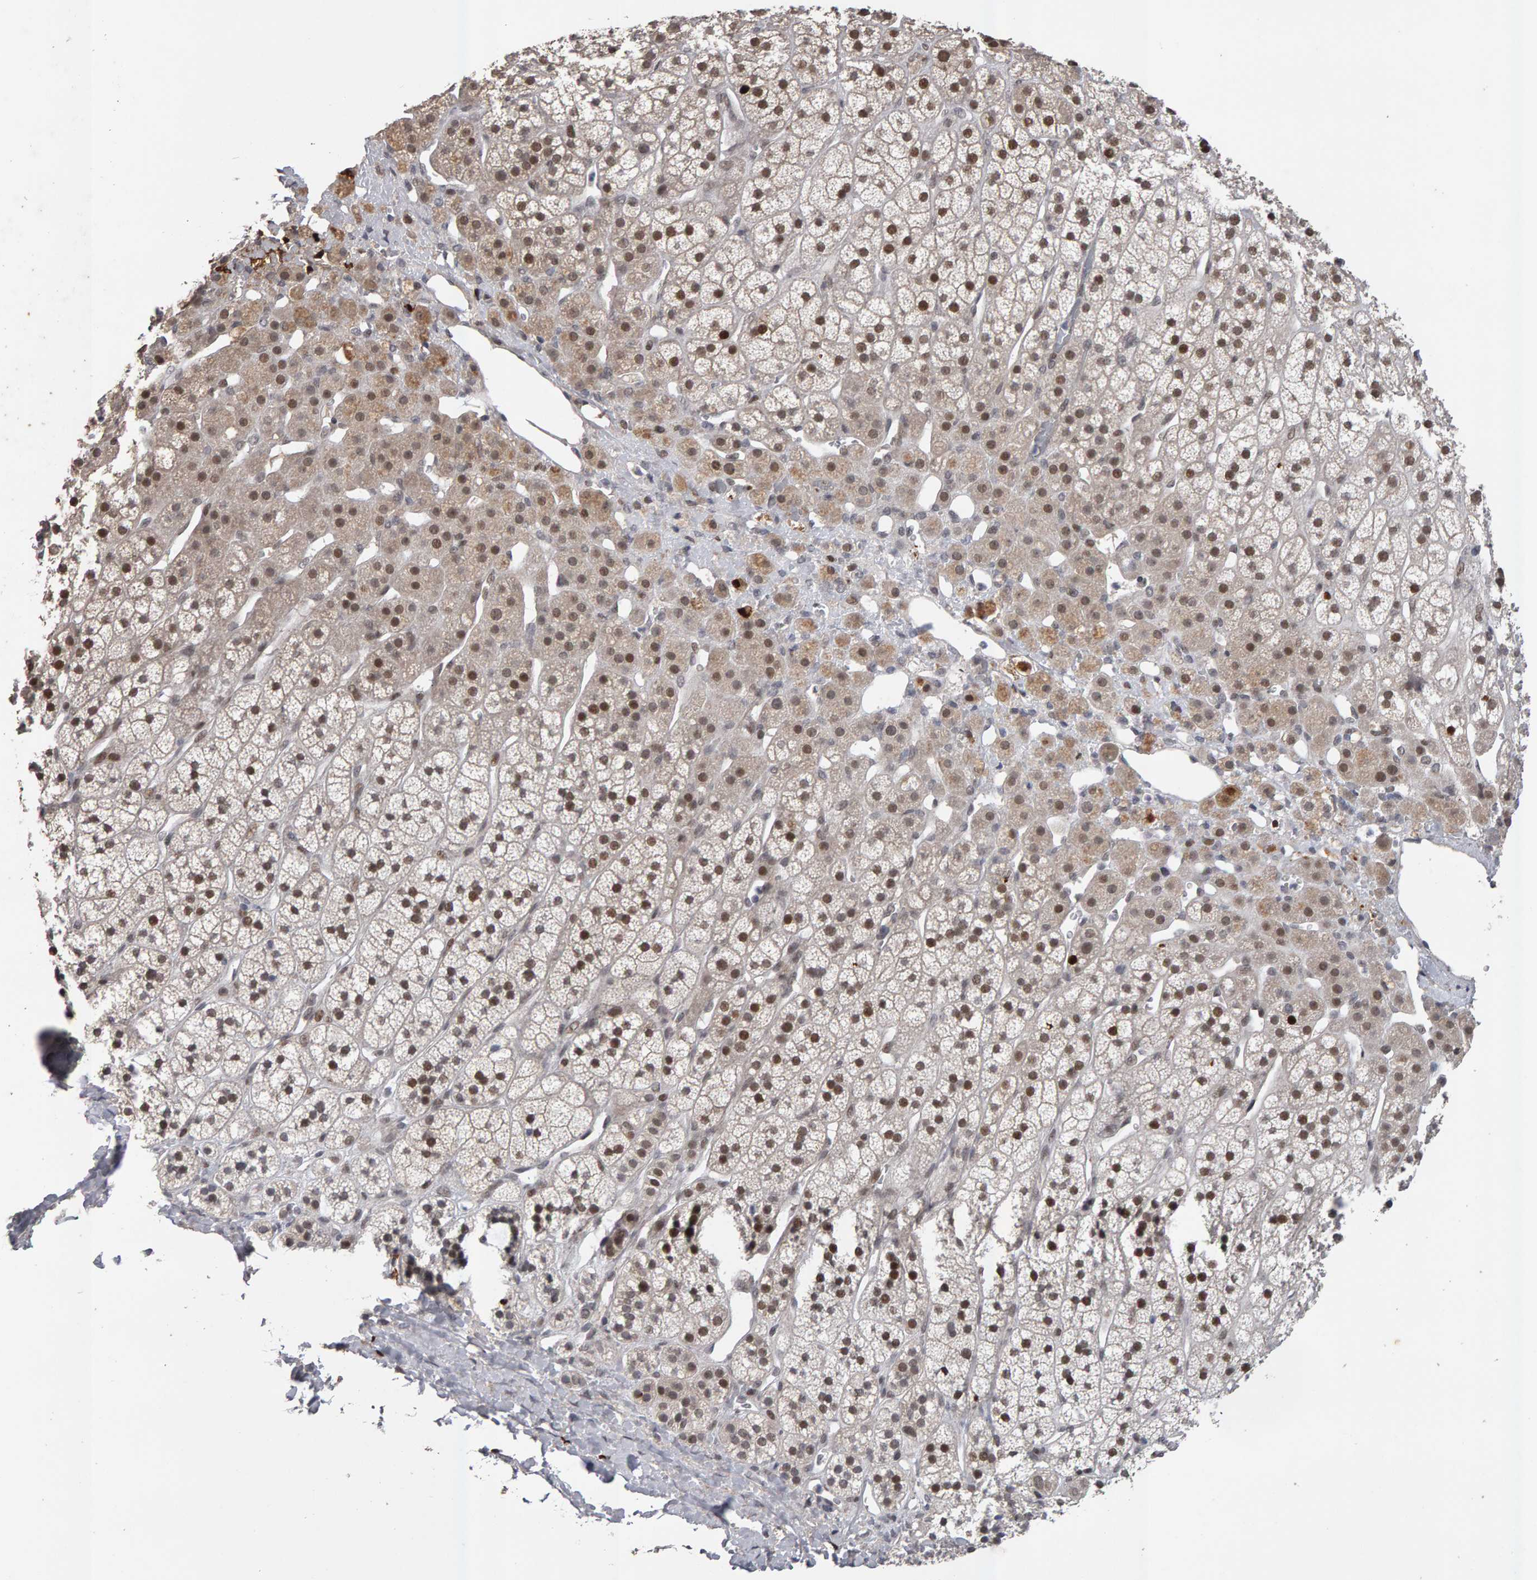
{"staining": {"intensity": "moderate", "quantity": ">75%", "location": "cytoplasmic/membranous,nuclear"}, "tissue": "adrenal gland", "cell_type": "Glandular cells", "image_type": "normal", "snomed": [{"axis": "morphology", "description": "Normal tissue, NOS"}, {"axis": "topography", "description": "Adrenal gland"}], "caption": "The photomicrograph demonstrates immunohistochemical staining of normal adrenal gland. There is moderate cytoplasmic/membranous,nuclear expression is seen in approximately >75% of glandular cells.", "gene": "IPO8", "patient": {"sex": "male", "age": 56}}